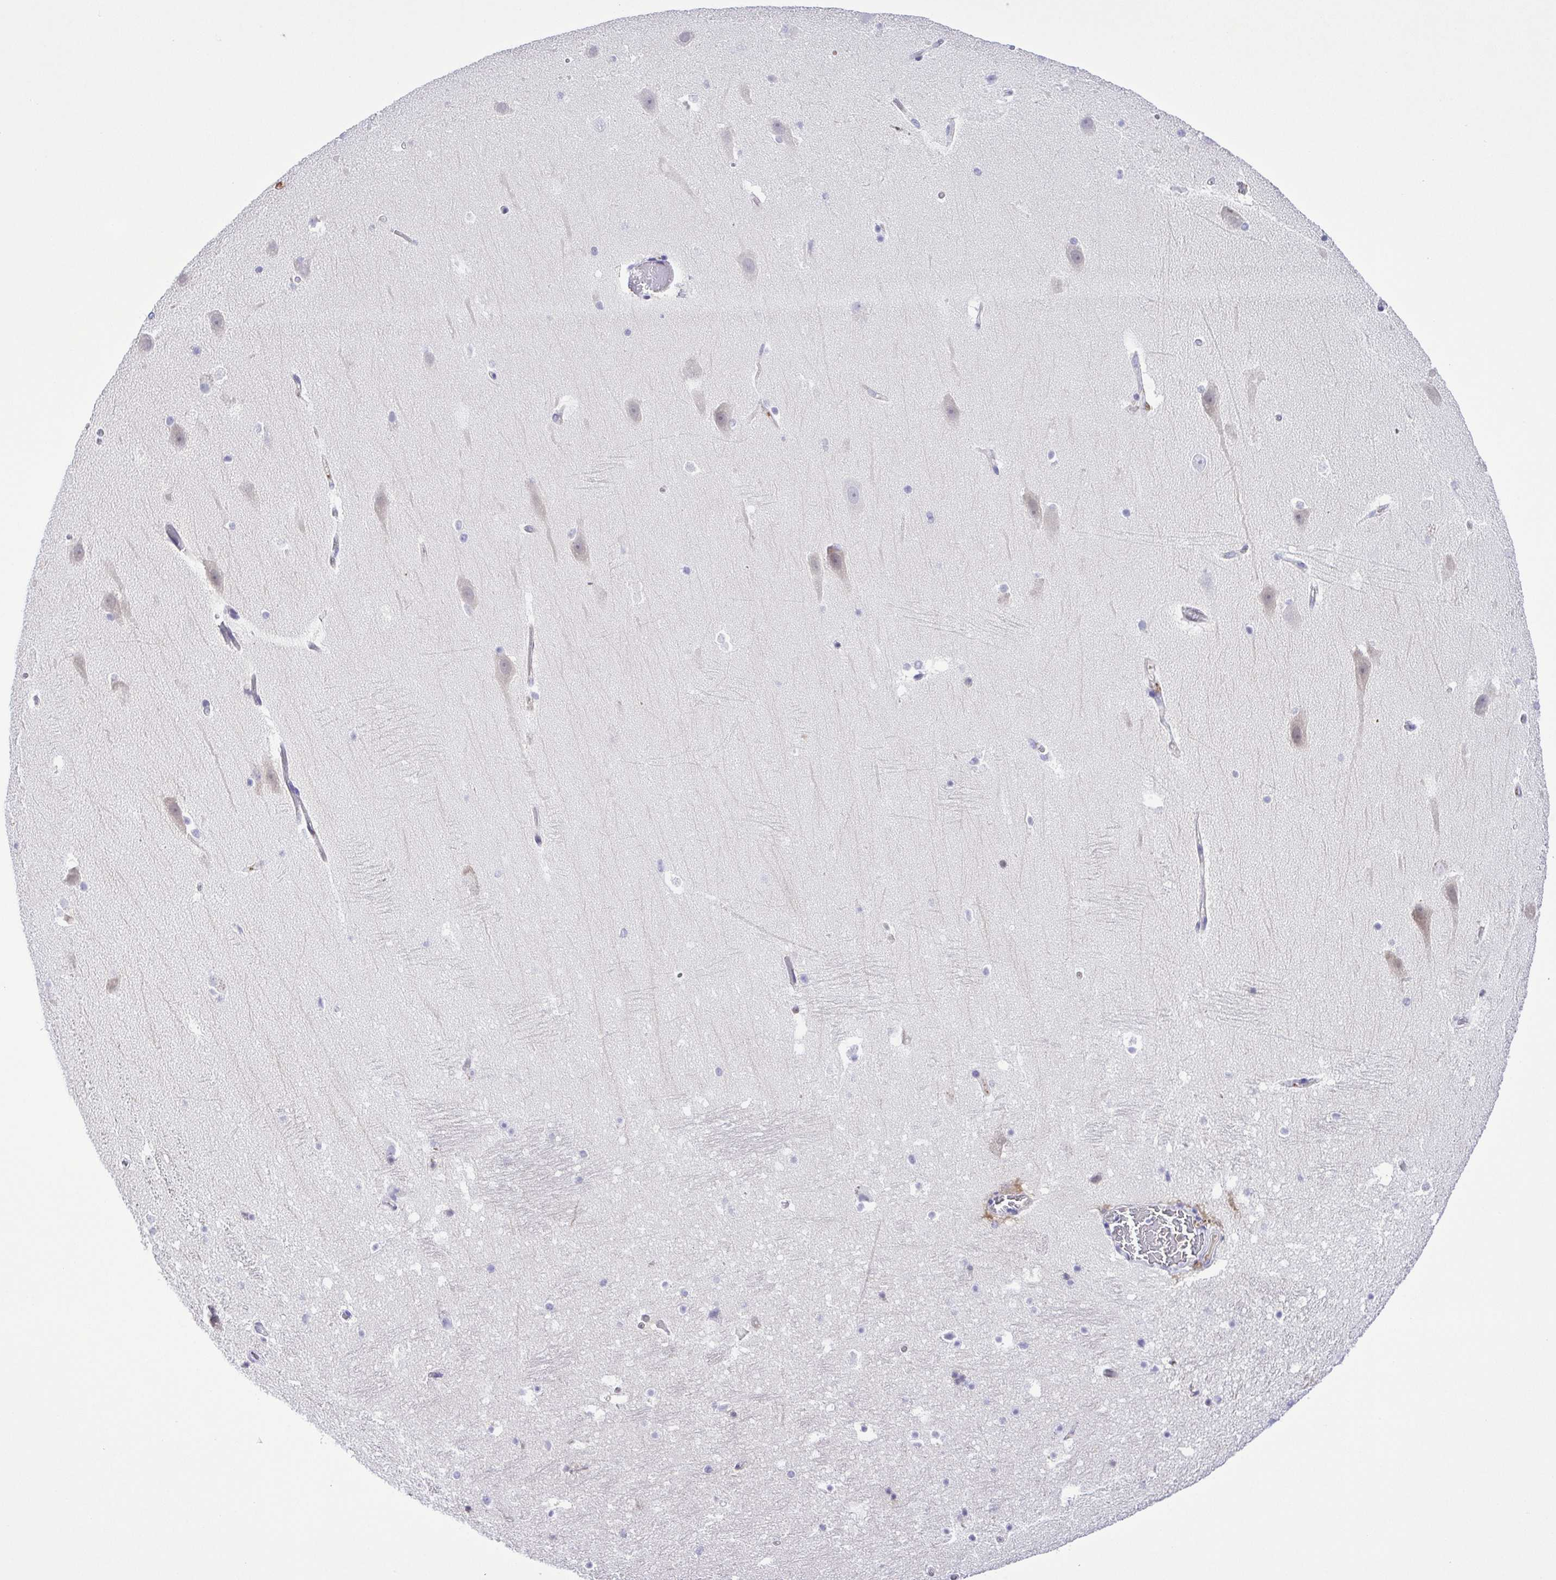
{"staining": {"intensity": "negative", "quantity": "none", "location": "none"}, "tissue": "hippocampus", "cell_type": "Glial cells", "image_type": "normal", "snomed": [{"axis": "morphology", "description": "Normal tissue, NOS"}, {"axis": "topography", "description": "Hippocampus"}], "caption": "The photomicrograph demonstrates no significant expression in glial cells of hippocampus.", "gene": "IGFL1", "patient": {"sex": "male", "age": 26}}